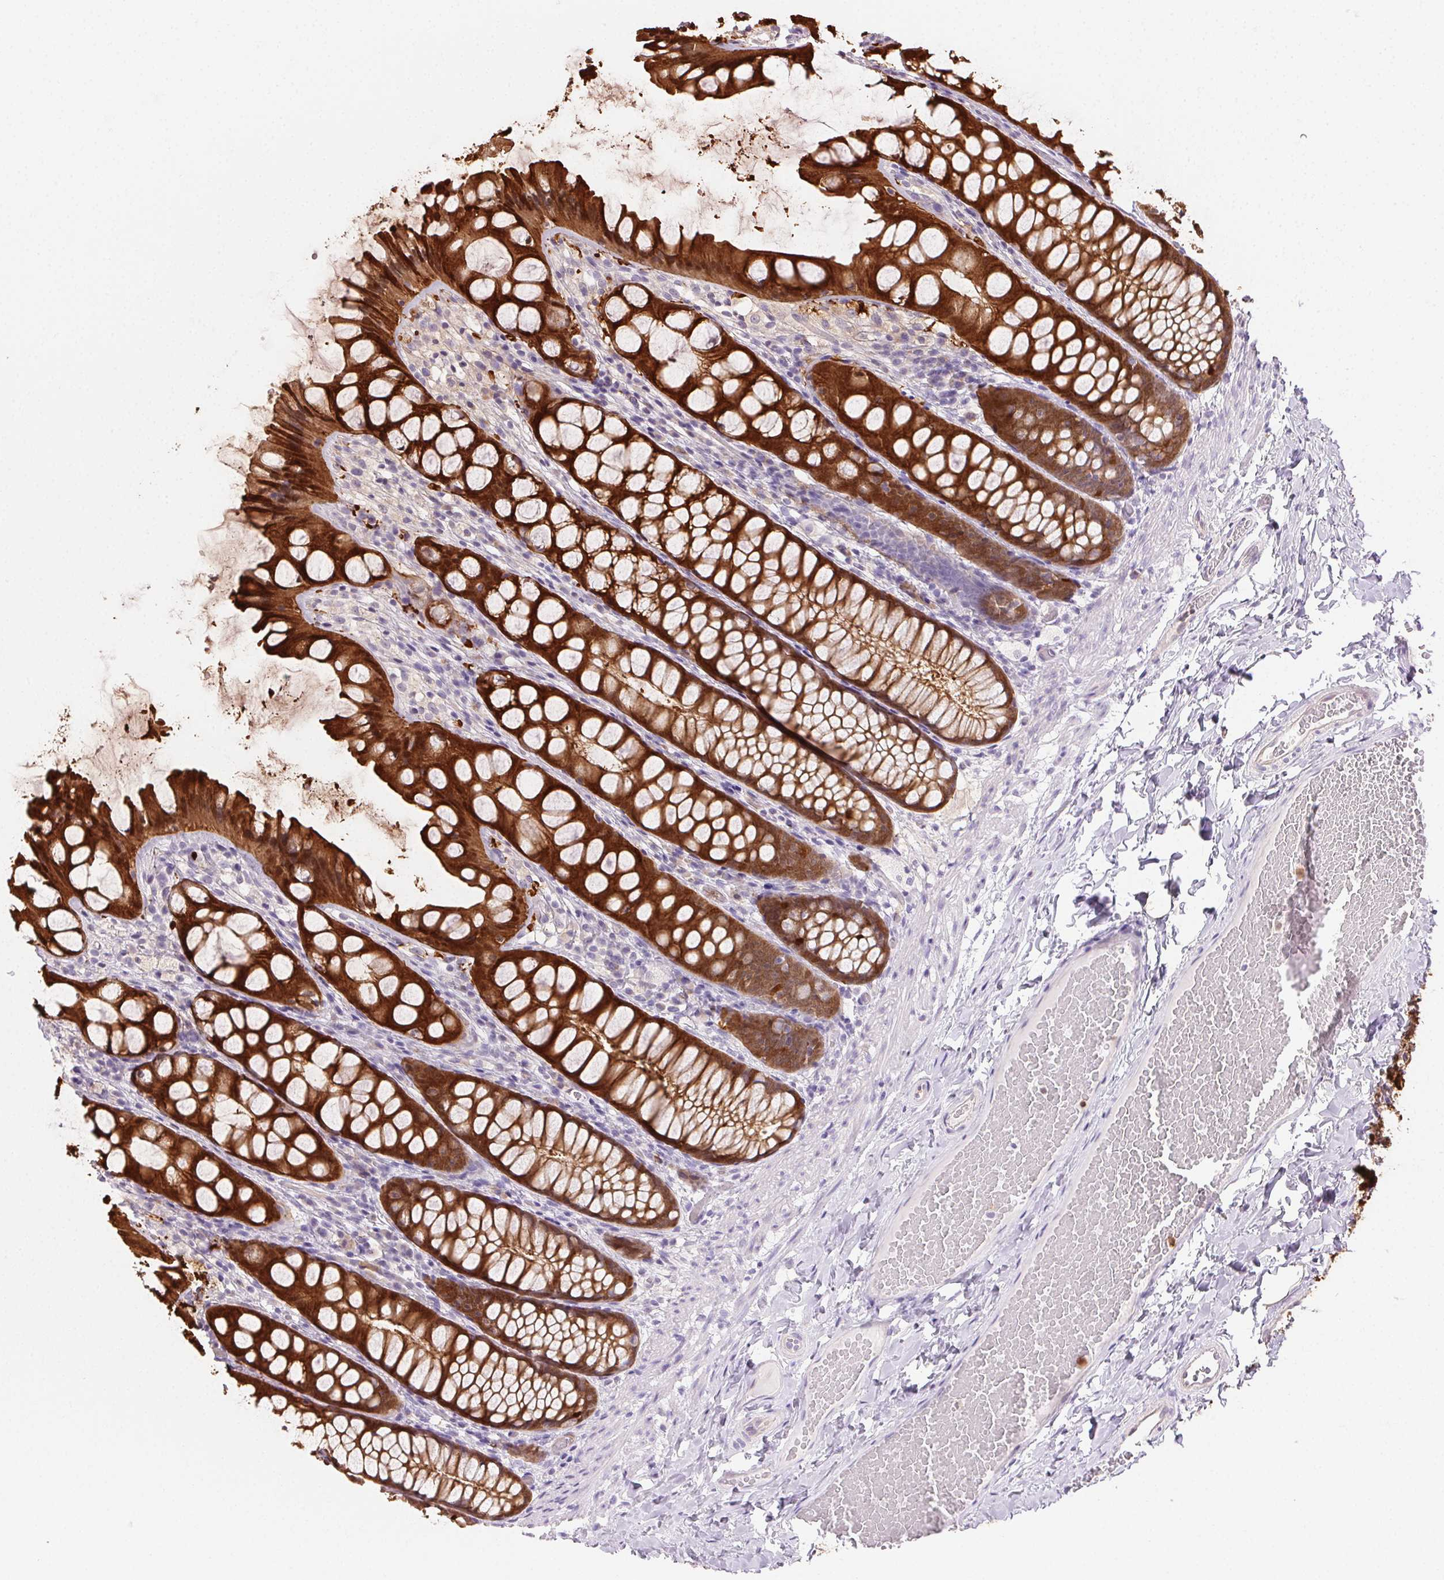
{"staining": {"intensity": "negative", "quantity": "none", "location": "none"}, "tissue": "colon", "cell_type": "Endothelial cells", "image_type": "normal", "snomed": [{"axis": "morphology", "description": "Normal tissue, NOS"}, {"axis": "topography", "description": "Colon"}], "caption": "Histopathology image shows no protein positivity in endothelial cells of benign colon. The staining is performed using DAB brown chromogen with nuclei counter-stained in using hematoxylin.", "gene": "TMEM45A", "patient": {"sex": "male", "age": 47}}